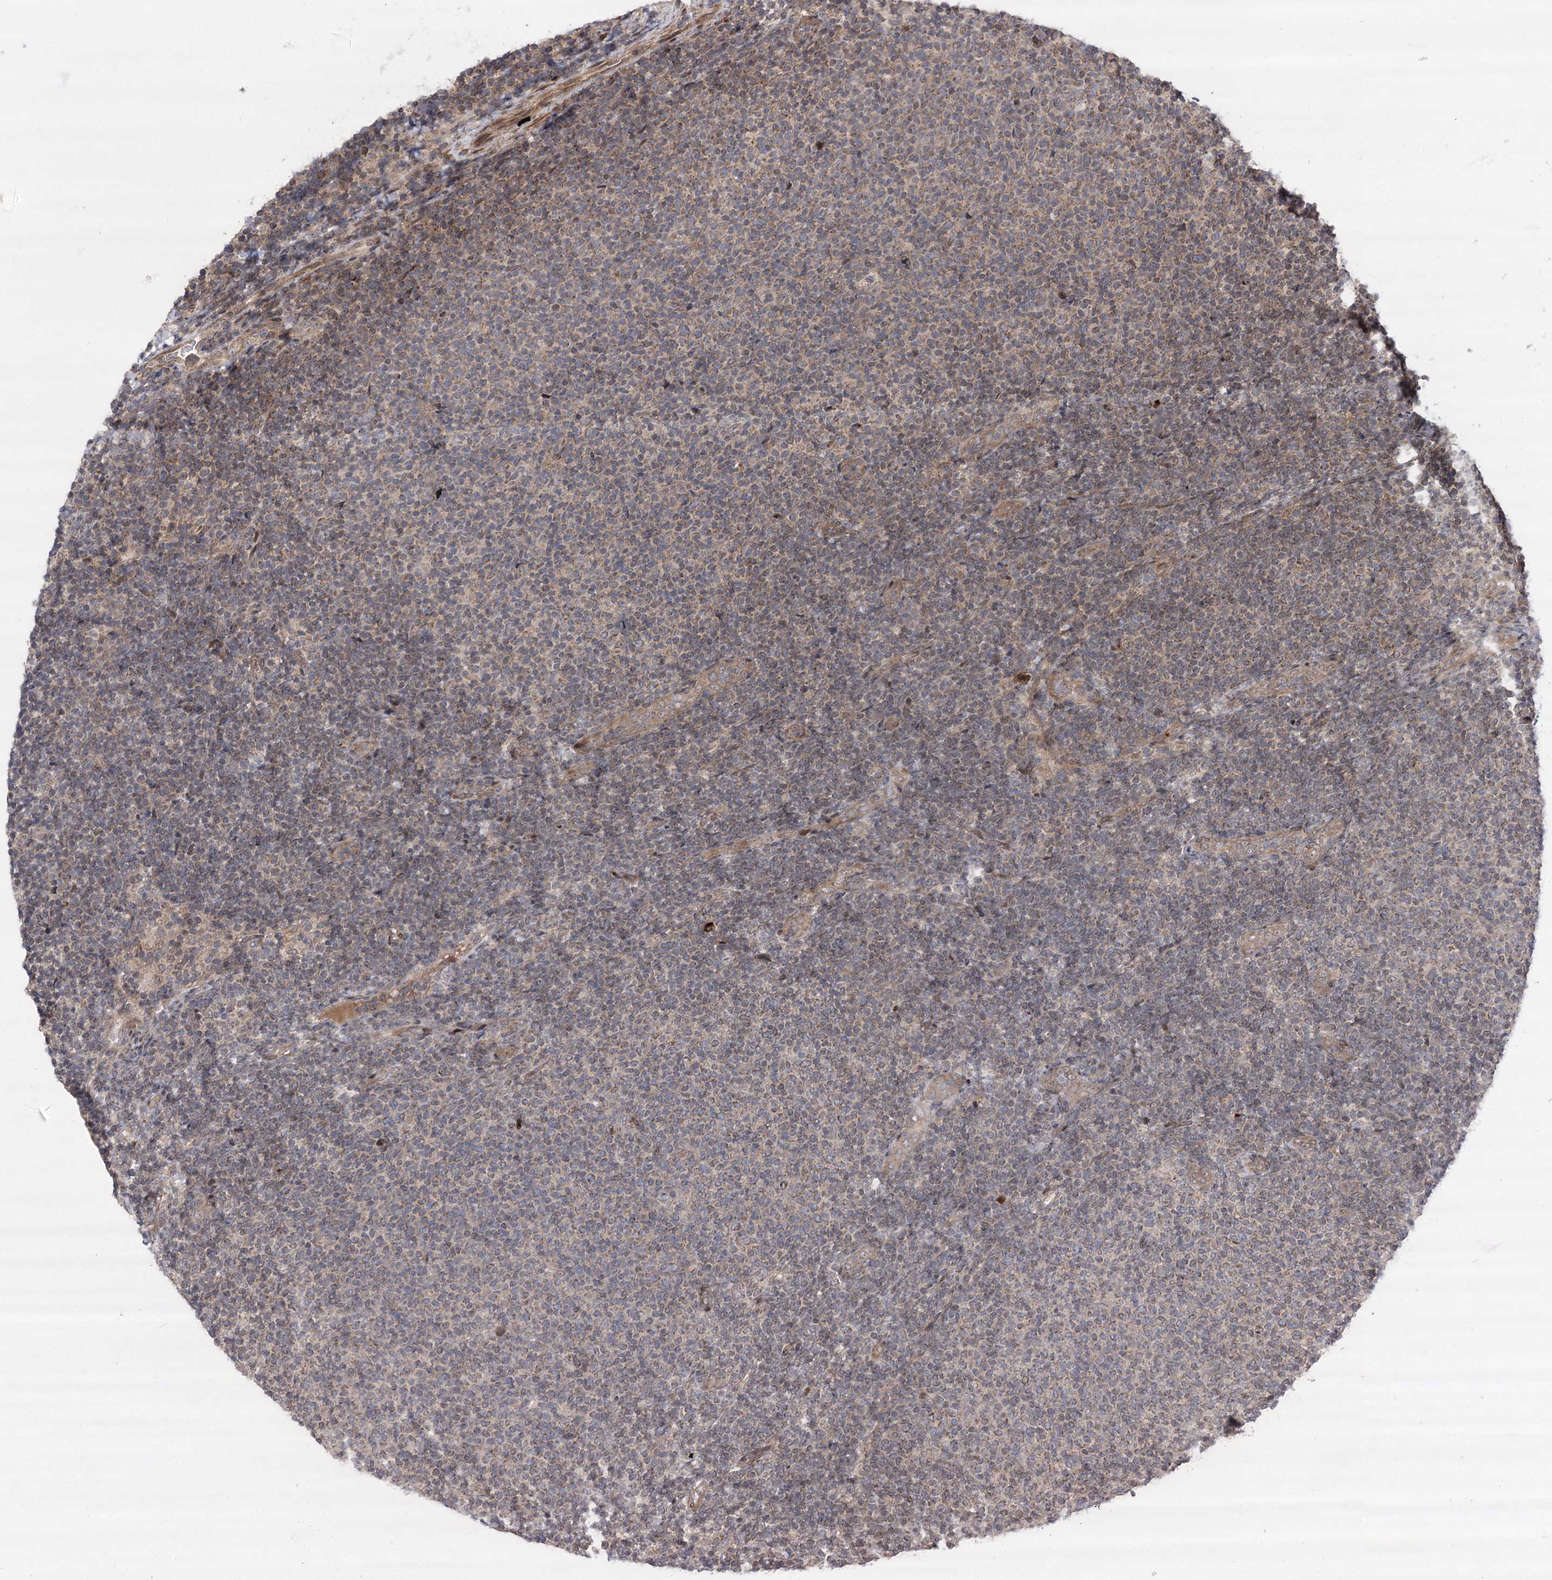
{"staining": {"intensity": "weak", "quantity": "<25%", "location": "cytoplasmic/membranous"}, "tissue": "lymphoma", "cell_type": "Tumor cells", "image_type": "cancer", "snomed": [{"axis": "morphology", "description": "Malignant lymphoma, non-Hodgkin's type, Low grade"}, {"axis": "topography", "description": "Lymph node"}], "caption": "High power microscopy micrograph of an immunohistochemistry histopathology image of low-grade malignant lymphoma, non-Hodgkin's type, revealing no significant positivity in tumor cells.", "gene": "TENM2", "patient": {"sex": "male", "age": 66}}